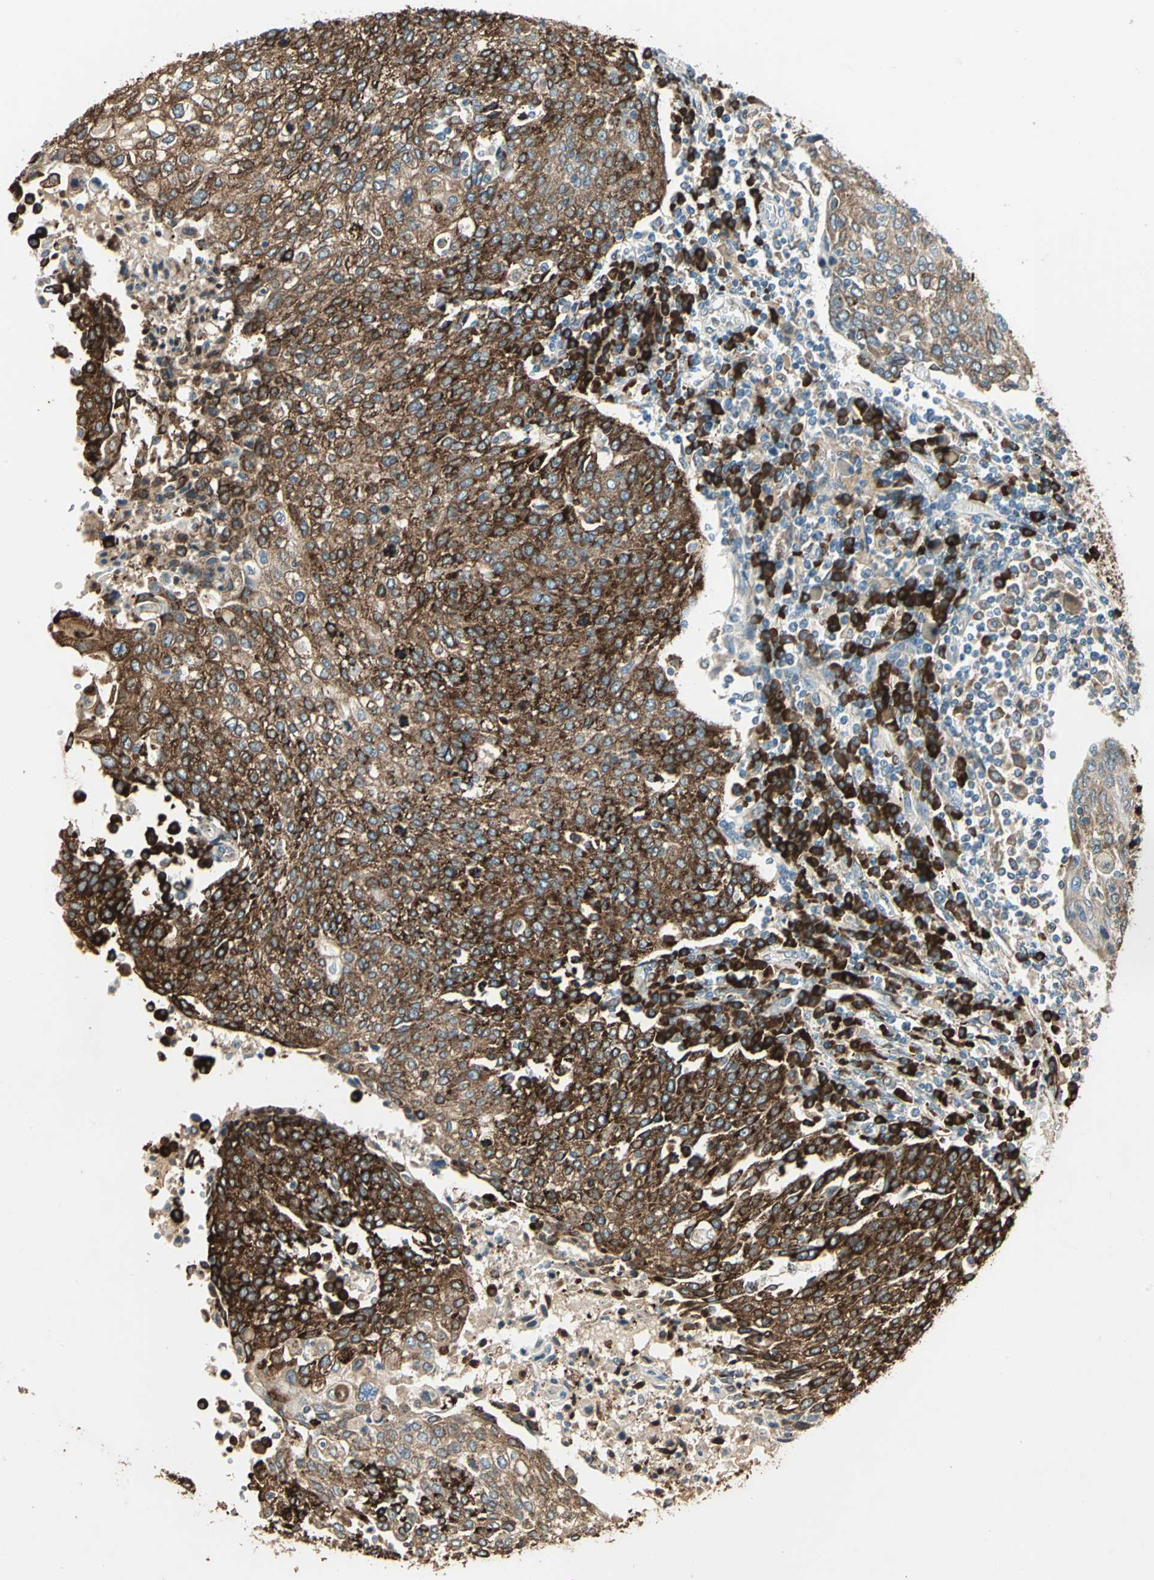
{"staining": {"intensity": "strong", "quantity": ">75%", "location": "cytoplasmic/membranous"}, "tissue": "cervical cancer", "cell_type": "Tumor cells", "image_type": "cancer", "snomed": [{"axis": "morphology", "description": "Squamous cell carcinoma, NOS"}, {"axis": "topography", "description": "Cervix"}], "caption": "Brown immunohistochemical staining in cervical squamous cell carcinoma exhibits strong cytoplasmic/membranous expression in approximately >75% of tumor cells.", "gene": "PDIA4", "patient": {"sex": "female", "age": 40}}